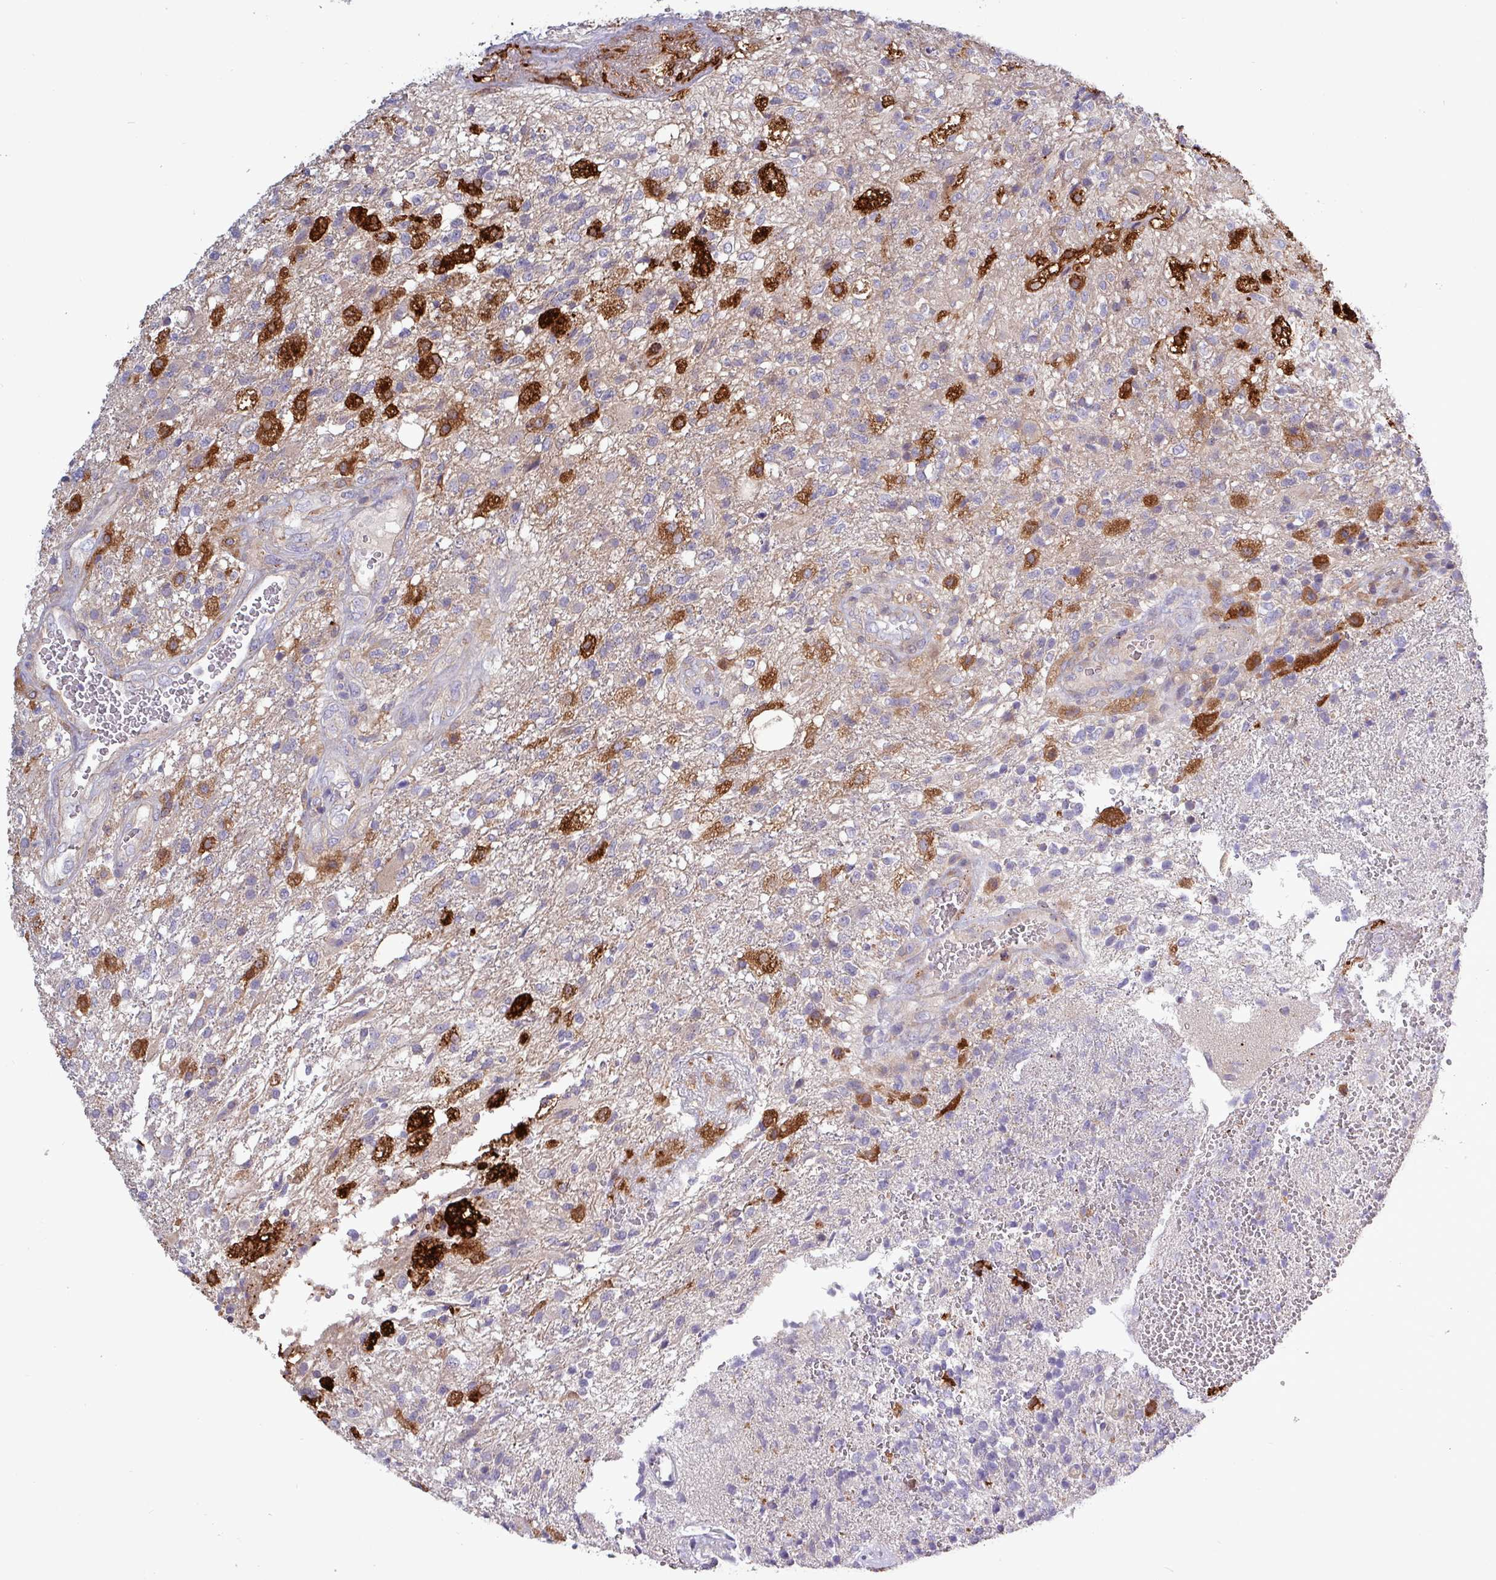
{"staining": {"intensity": "negative", "quantity": "none", "location": "none"}, "tissue": "glioma", "cell_type": "Tumor cells", "image_type": "cancer", "snomed": [{"axis": "morphology", "description": "Glioma, malignant, High grade"}, {"axis": "topography", "description": "Brain"}], "caption": "Immunohistochemistry (IHC) photomicrograph of neoplastic tissue: malignant high-grade glioma stained with DAB (3,3'-diaminobenzidine) demonstrates no significant protein expression in tumor cells.", "gene": "PLIN2", "patient": {"sex": "male", "age": 56}}